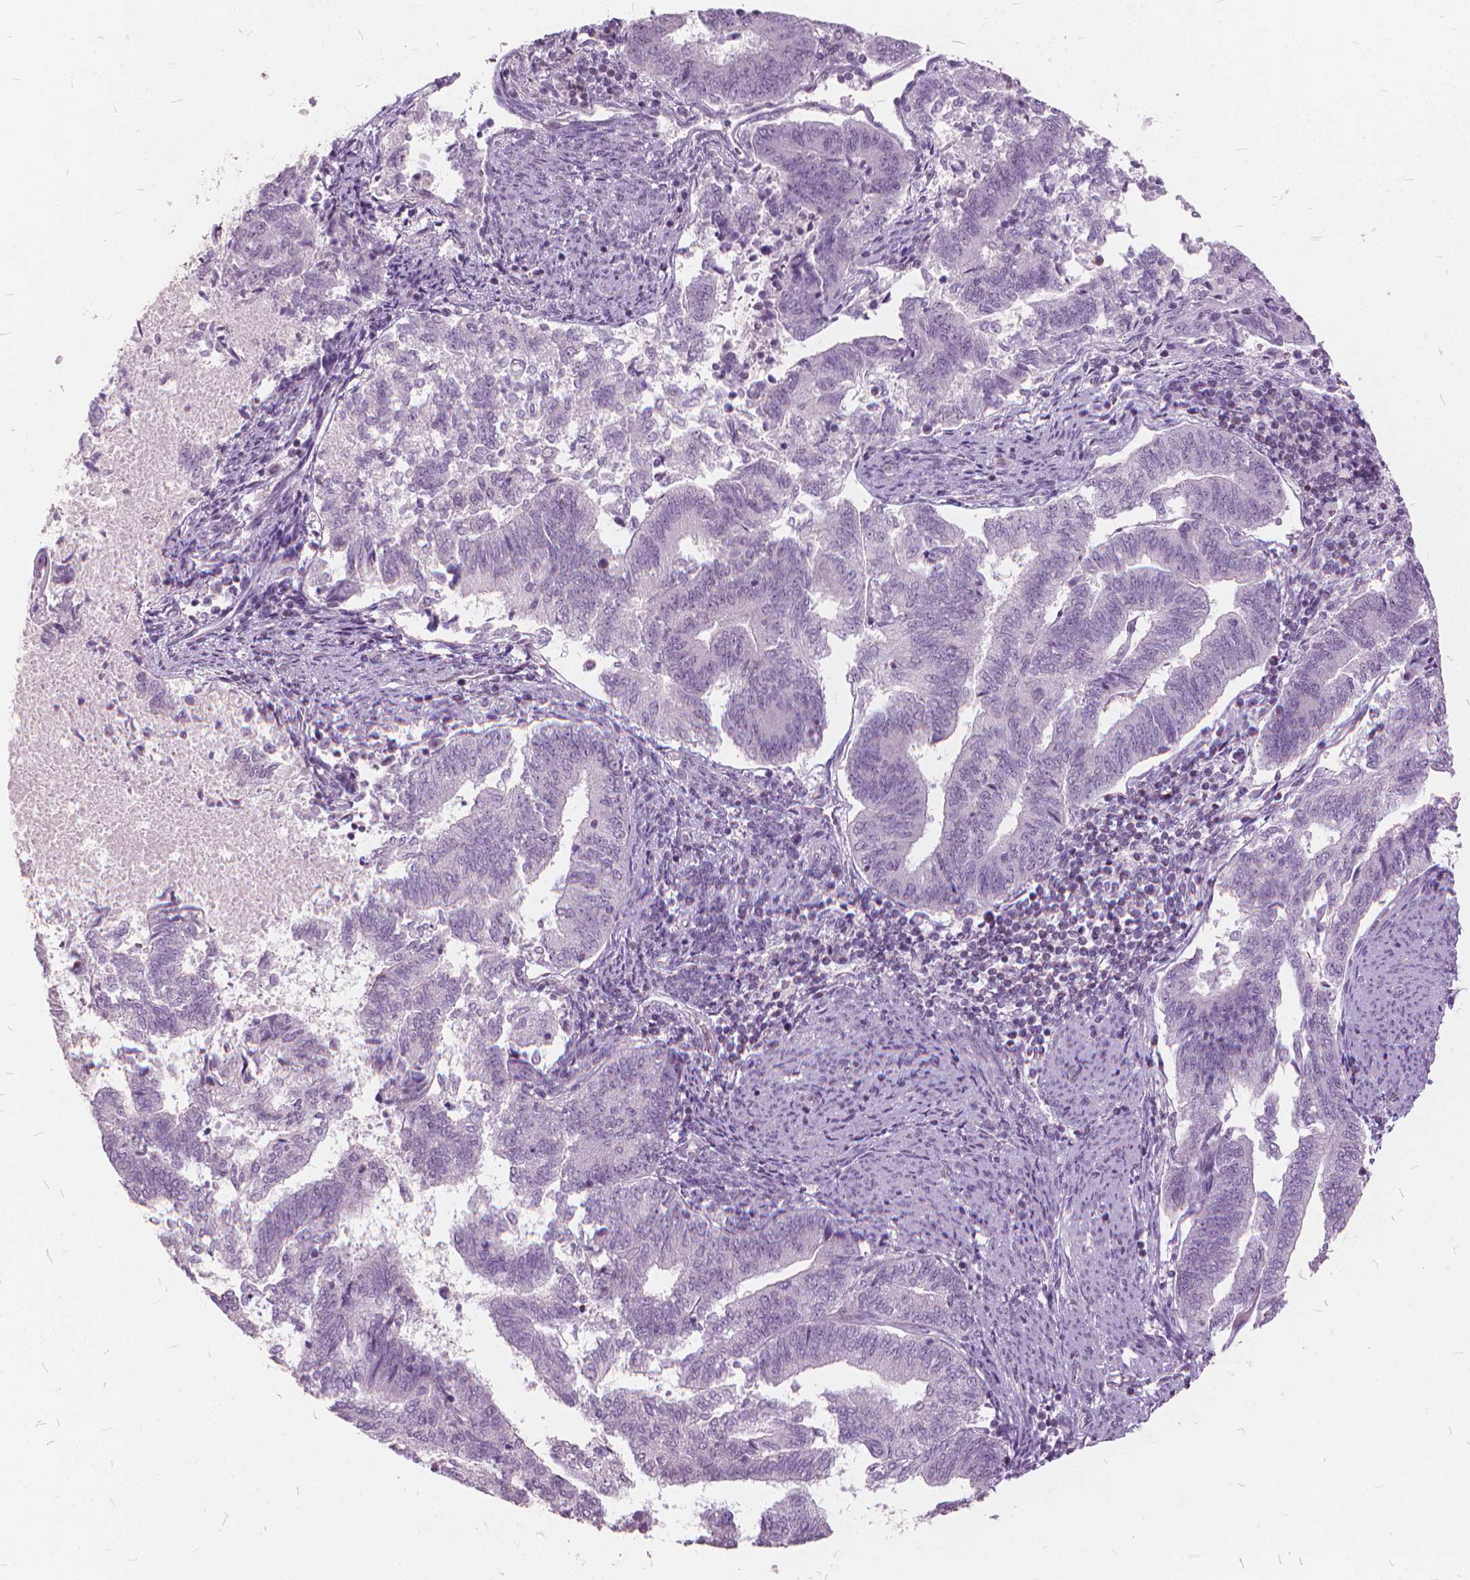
{"staining": {"intensity": "negative", "quantity": "none", "location": "none"}, "tissue": "endometrial cancer", "cell_type": "Tumor cells", "image_type": "cancer", "snomed": [{"axis": "morphology", "description": "Adenocarcinoma, NOS"}, {"axis": "topography", "description": "Endometrium"}], "caption": "The photomicrograph exhibits no staining of tumor cells in adenocarcinoma (endometrial).", "gene": "STAT5B", "patient": {"sex": "female", "age": 65}}